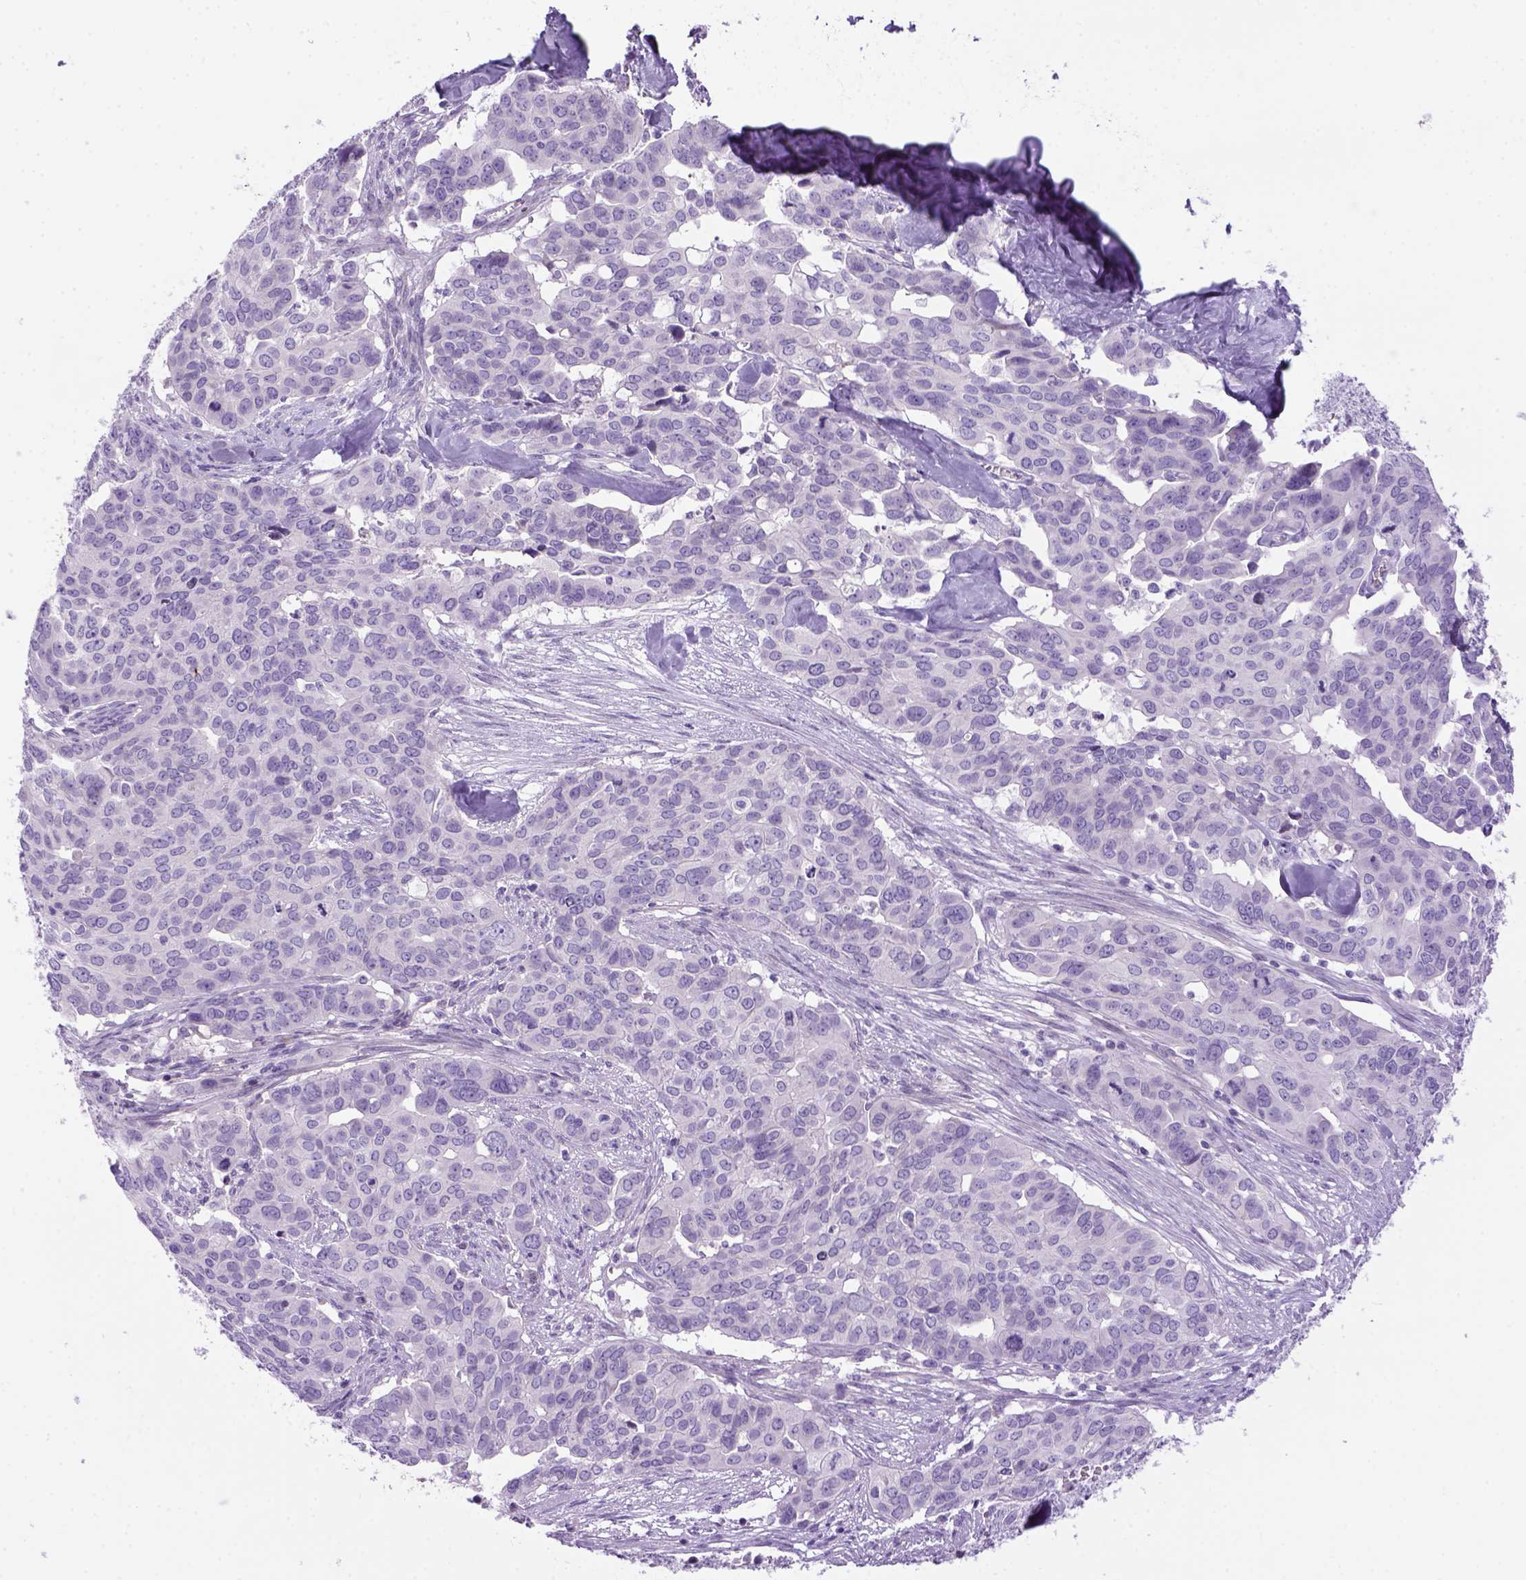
{"staining": {"intensity": "negative", "quantity": "none", "location": "none"}, "tissue": "ovarian cancer", "cell_type": "Tumor cells", "image_type": "cancer", "snomed": [{"axis": "morphology", "description": "Carcinoma, endometroid"}, {"axis": "topography", "description": "Ovary"}], "caption": "This histopathology image is of ovarian cancer stained with IHC to label a protein in brown with the nuclei are counter-stained blue. There is no positivity in tumor cells.", "gene": "DNAH11", "patient": {"sex": "female", "age": 78}}